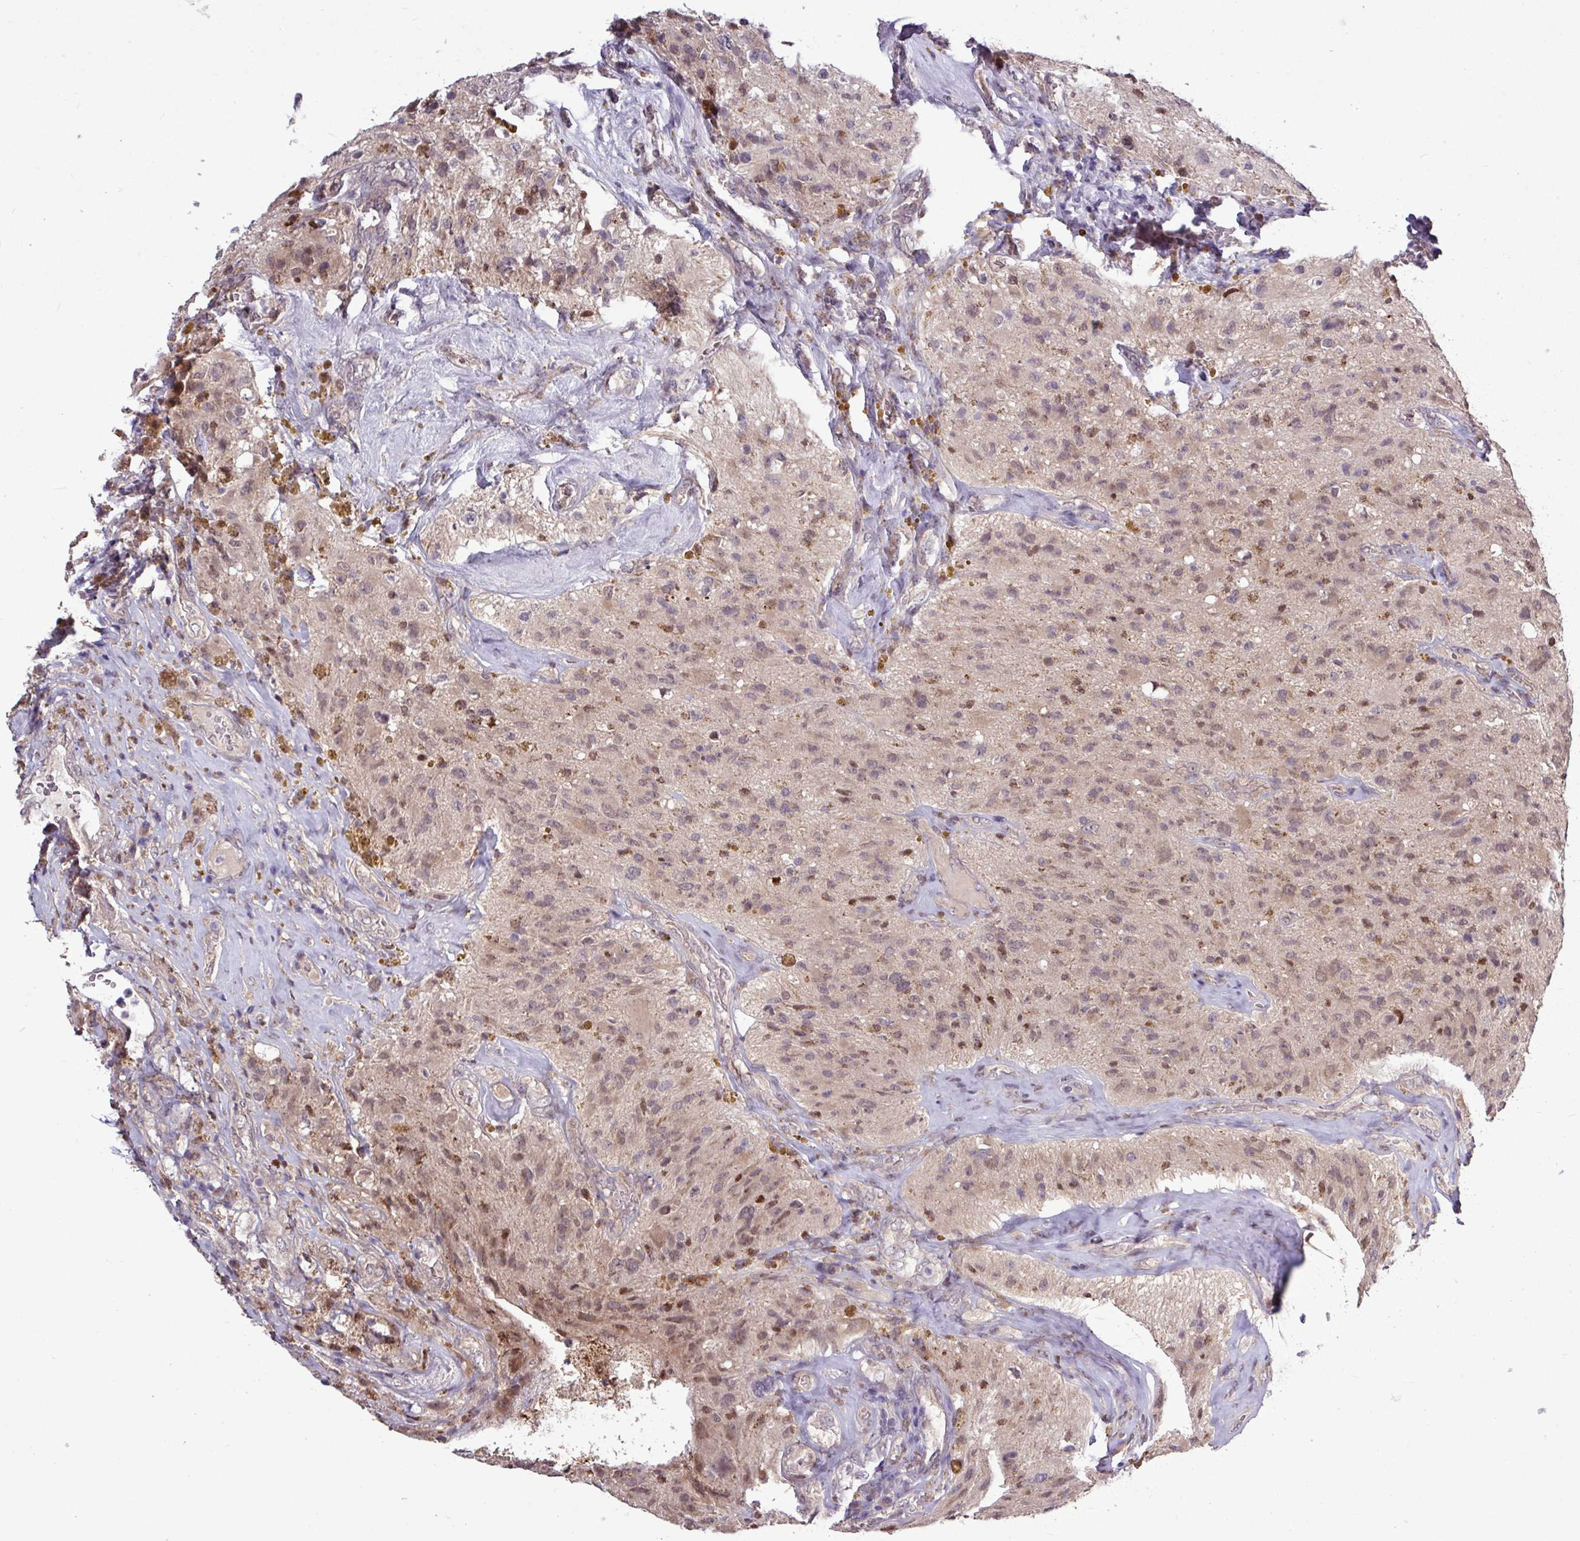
{"staining": {"intensity": "moderate", "quantity": "25%-75%", "location": "nuclear"}, "tissue": "glioma", "cell_type": "Tumor cells", "image_type": "cancer", "snomed": [{"axis": "morphology", "description": "Glioma, malignant, High grade"}, {"axis": "topography", "description": "Brain"}], "caption": "A micrograph of malignant glioma (high-grade) stained for a protein demonstrates moderate nuclear brown staining in tumor cells.", "gene": "SKIC2", "patient": {"sex": "male", "age": 69}}